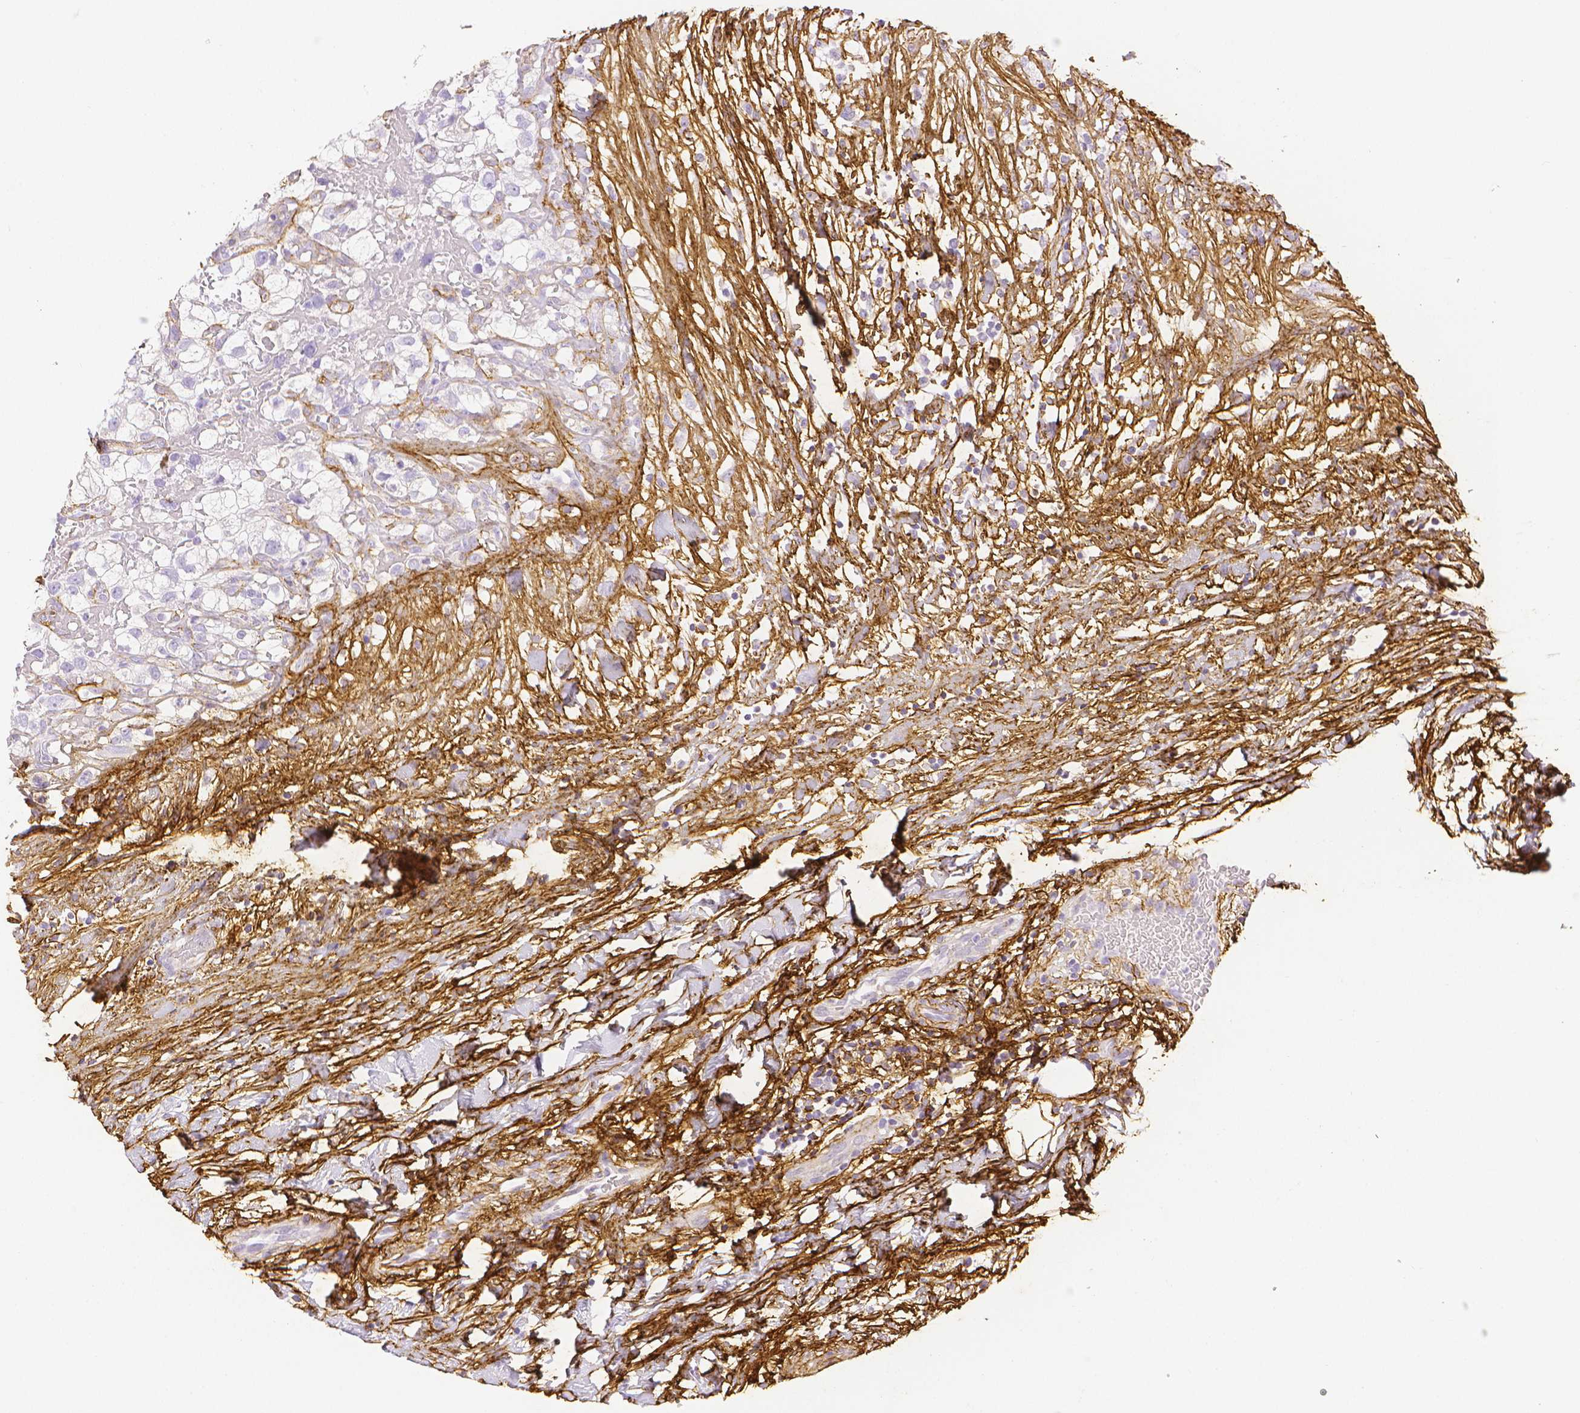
{"staining": {"intensity": "negative", "quantity": "none", "location": "none"}, "tissue": "renal cancer", "cell_type": "Tumor cells", "image_type": "cancer", "snomed": [{"axis": "morphology", "description": "Adenocarcinoma, NOS"}, {"axis": "topography", "description": "Kidney"}], "caption": "An image of renal cancer (adenocarcinoma) stained for a protein reveals no brown staining in tumor cells.", "gene": "FBN1", "patient": {"sex": "male", "age": 59}}